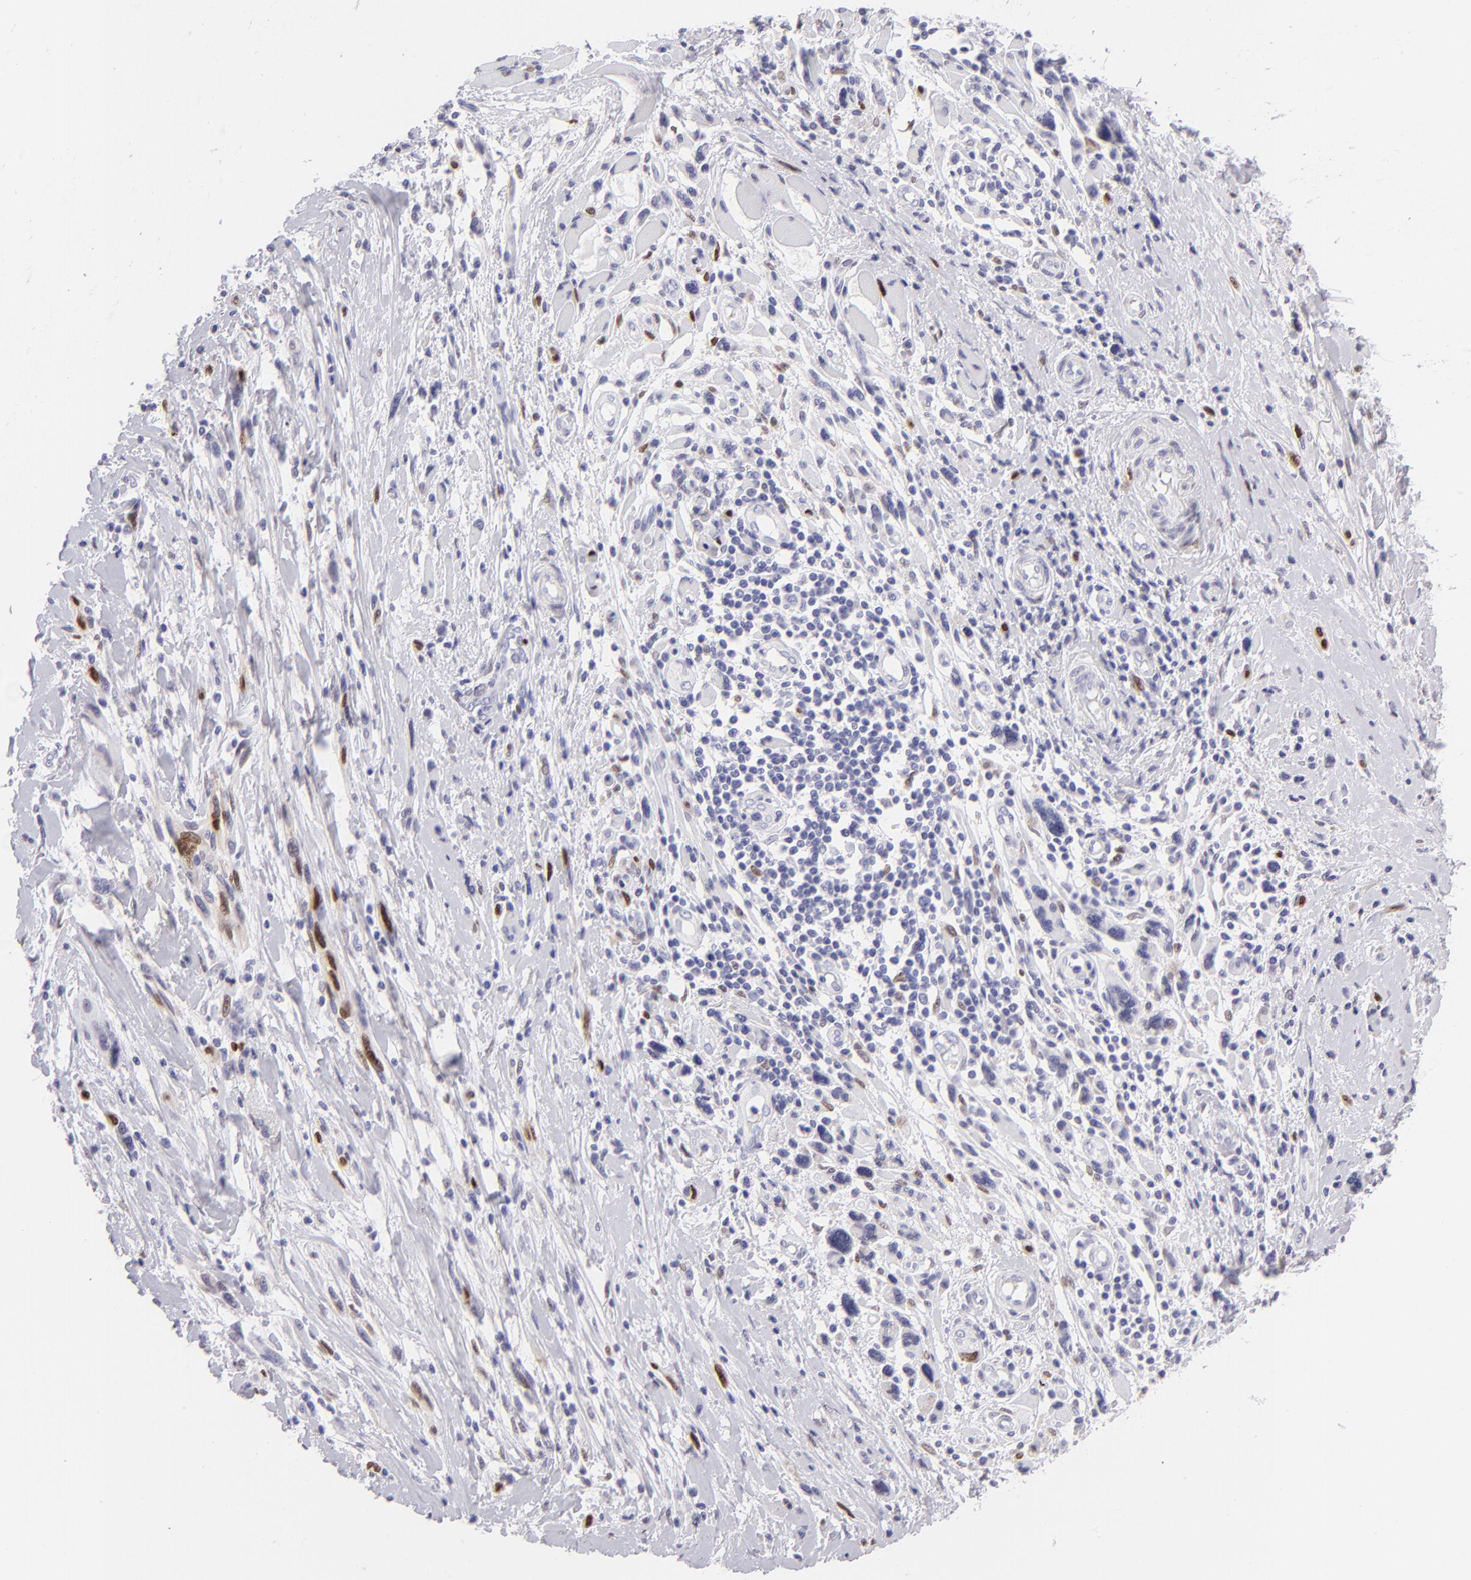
{"staining": {"intensity": "moderate", "quantity": "25%-75%", "location": "nuclear"}, "tissue": "melanoma", "cell_type": "Tumor cells", "image_type": "cancer", "snomed": [{"axis": "morphology", "description": "Malignant melanoma, NOS"}, {"axis": "topography", "description": "Skin"}], "caption": "The histopathology image displays a brown stain indicating the presence of a protein in the nuclear of tumor cells in malignant melanoma.", "gene": "MITF", "patient": {"sex": "male", "age": 91}}